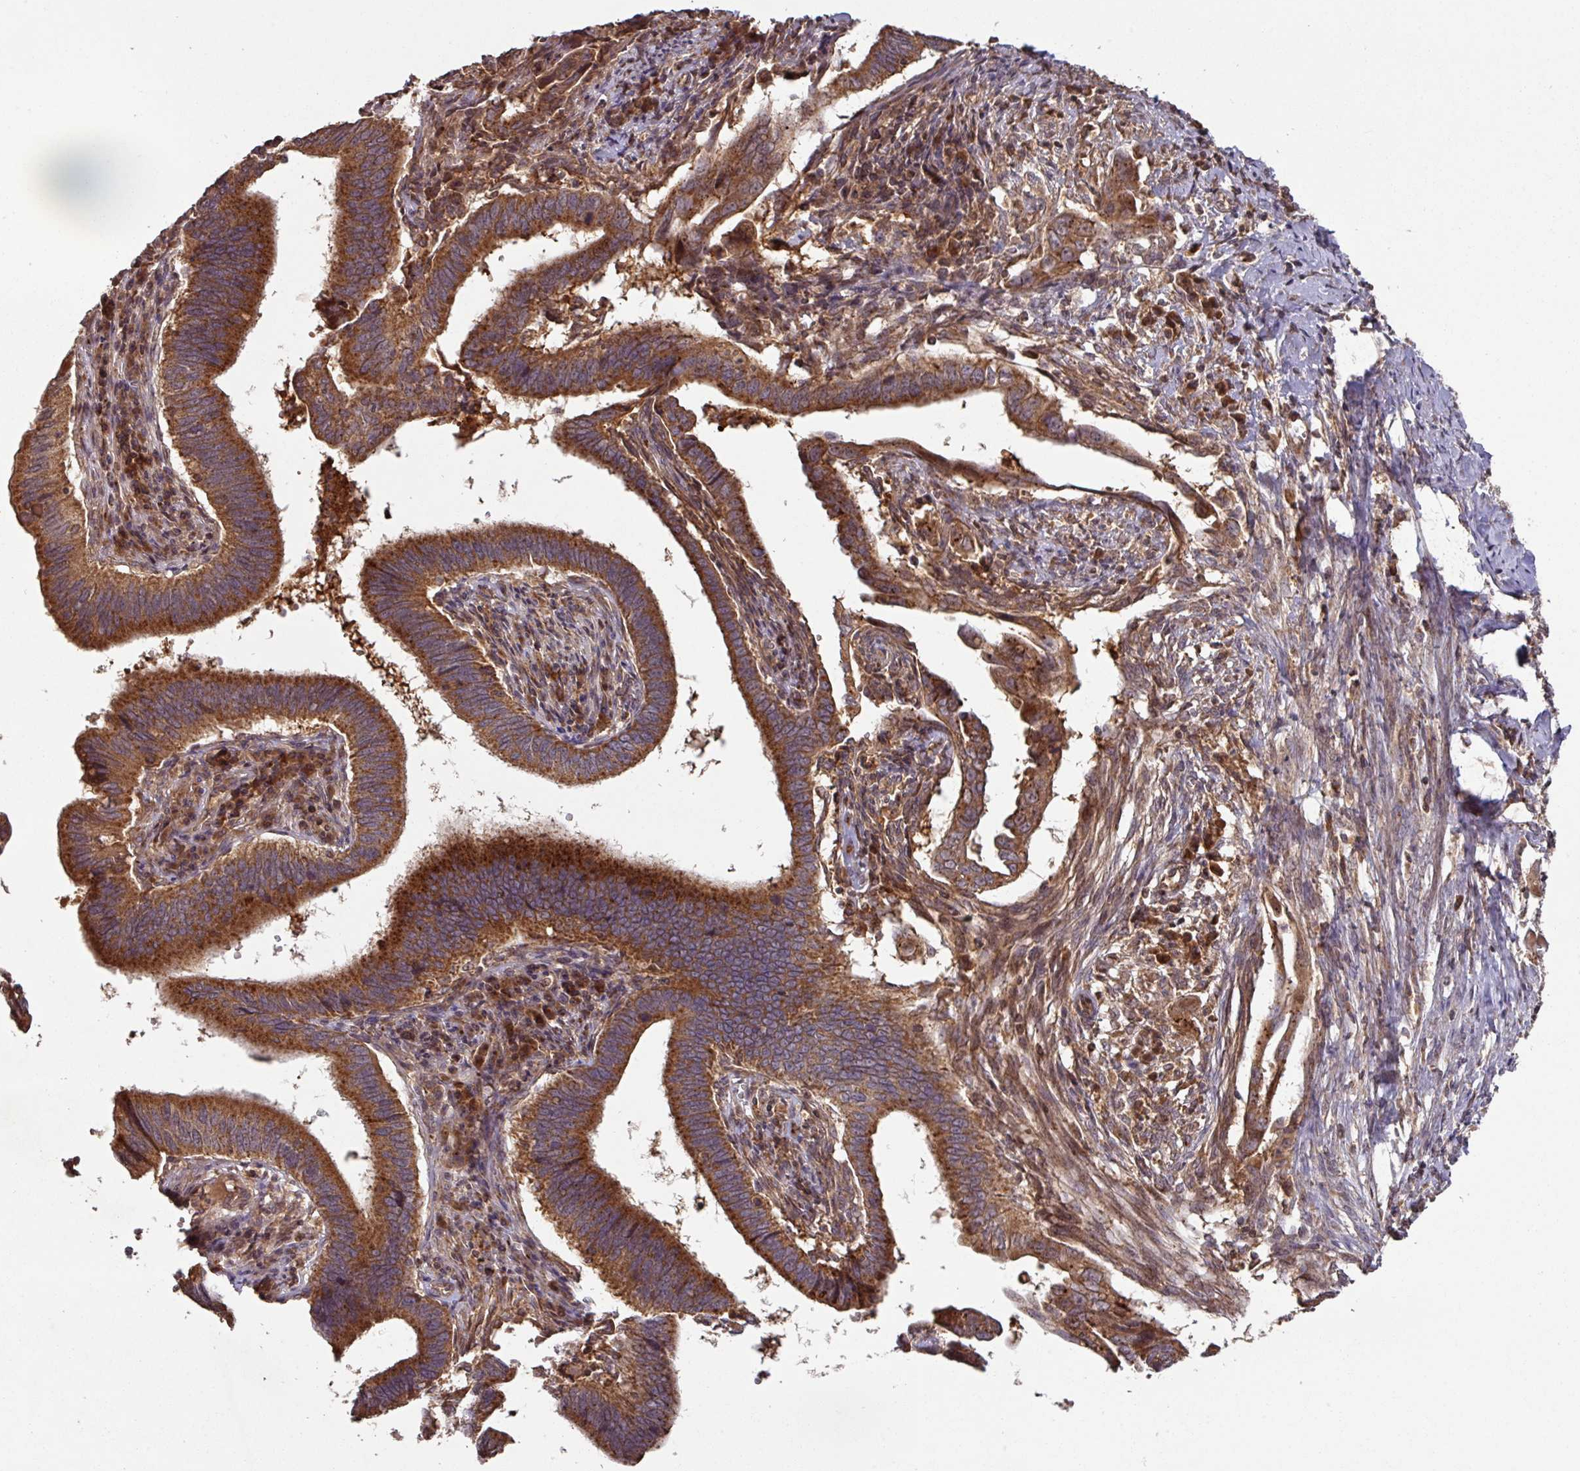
{"staining": {"intensity": "strong", "quantity": ">75%", "location": "cytoplasmic/membranous"}, "tissue": "cervical cancer", "cell_type": "Tumor cells", "image_type": "cancer", "snomed": [{"axis": "morphology", "description": "Adenocarcinoma, NOS"}, {"axis": "topography", "description": "Cervix"}], "caption": "A brown stain highlights strong cytoplasmic/membranous positivity of a protein in cervical adenocarcinoma tumor cells.", "gene": "MRRF", "patient": {"sex": "female", "age": 42}}